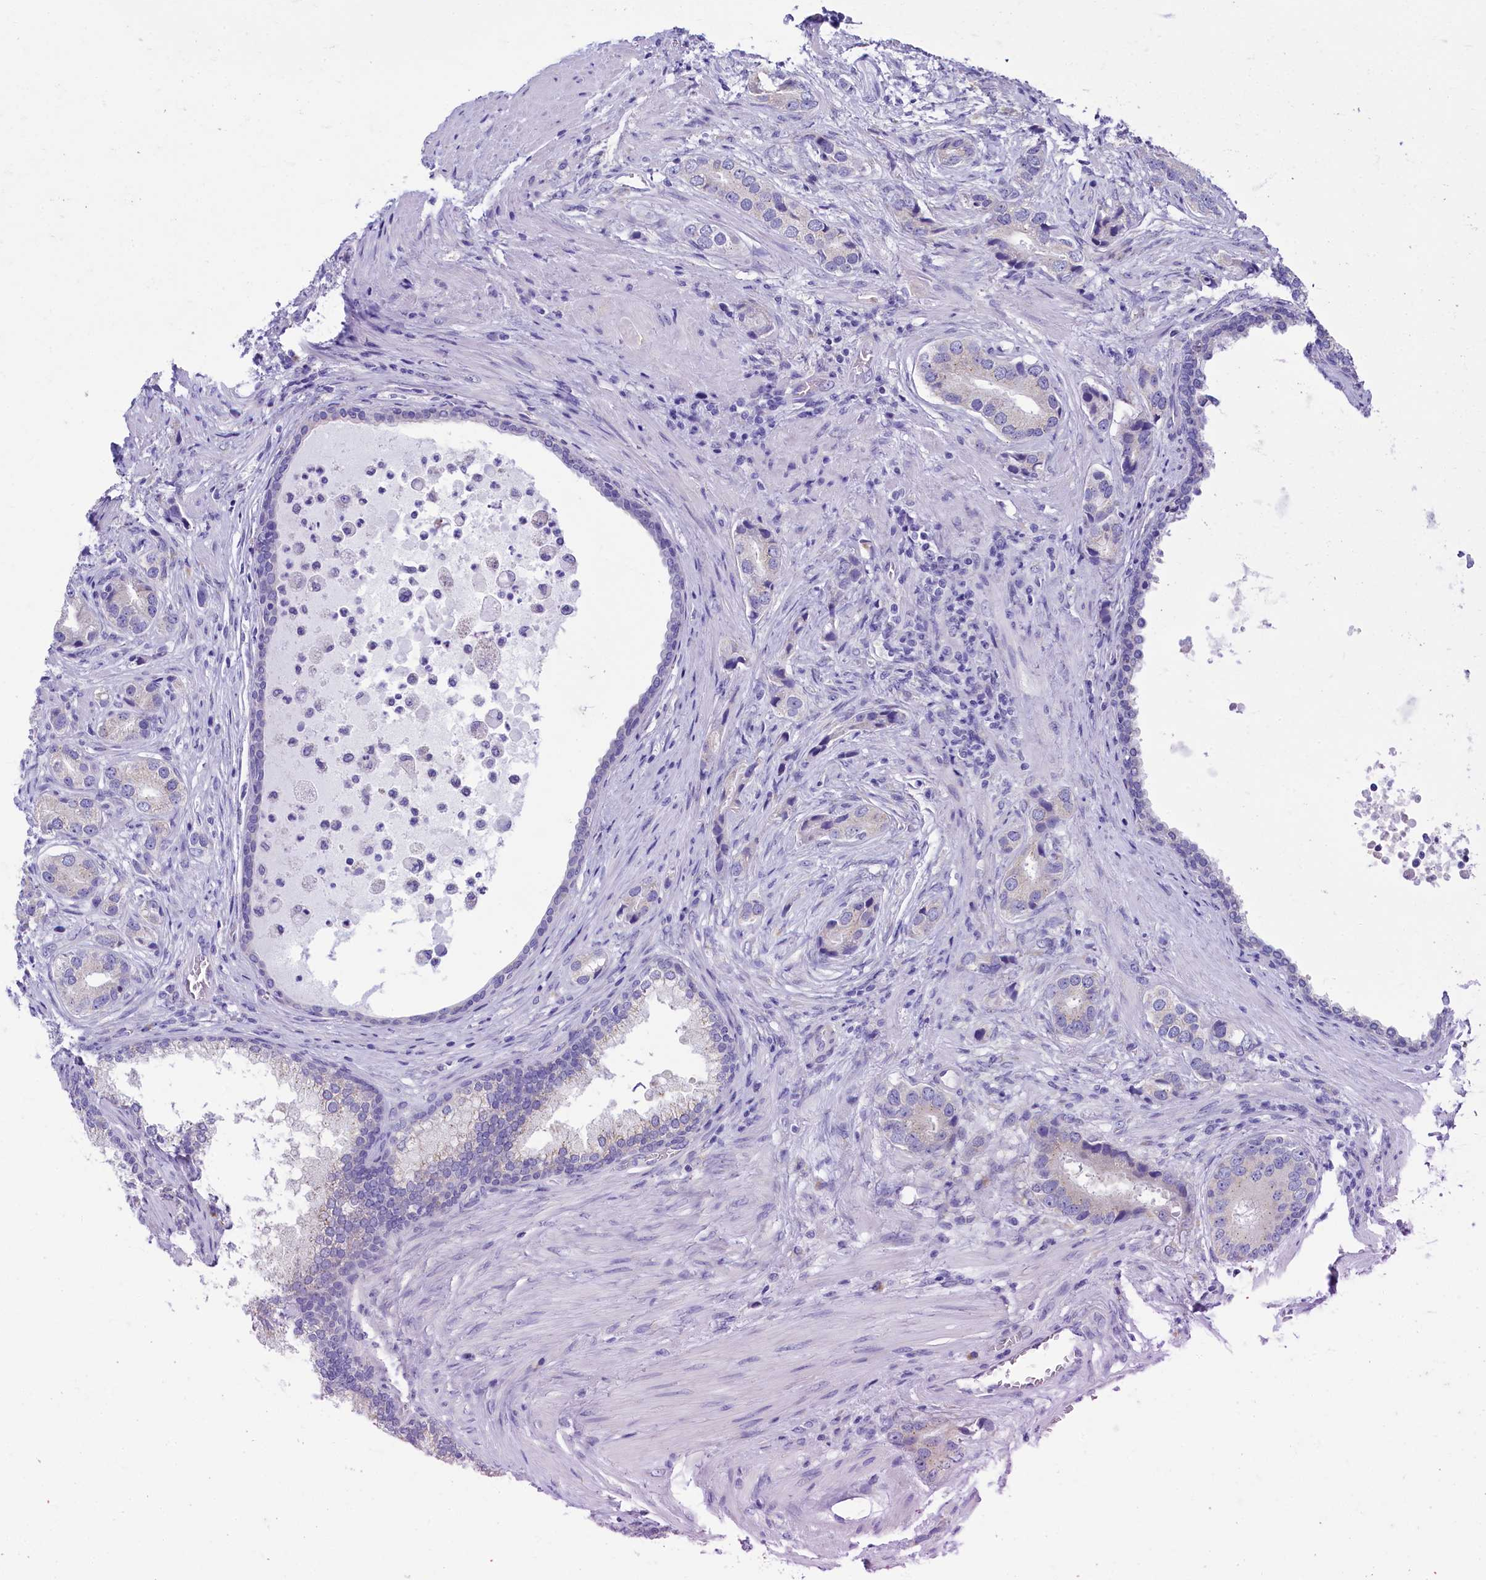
{"staining": {"intensity": "weak", "quantity": "<25%", "location": "cytoplasmic/membranous"}, "tissue": "prostate cancer", "cell_type": "Tumor cells", "image_type": "cancer", "snomed": [{"axis": "morphology", "description": "Adenocarcinoma, Low grade"}, {"axis": "topography", "description": "Prostate"}], "caption": "IHC of prostate cancer demonstrates no expression in tumor cells.", "gene": "SKA3", "patient": {"sex": "male", "age": 71}}